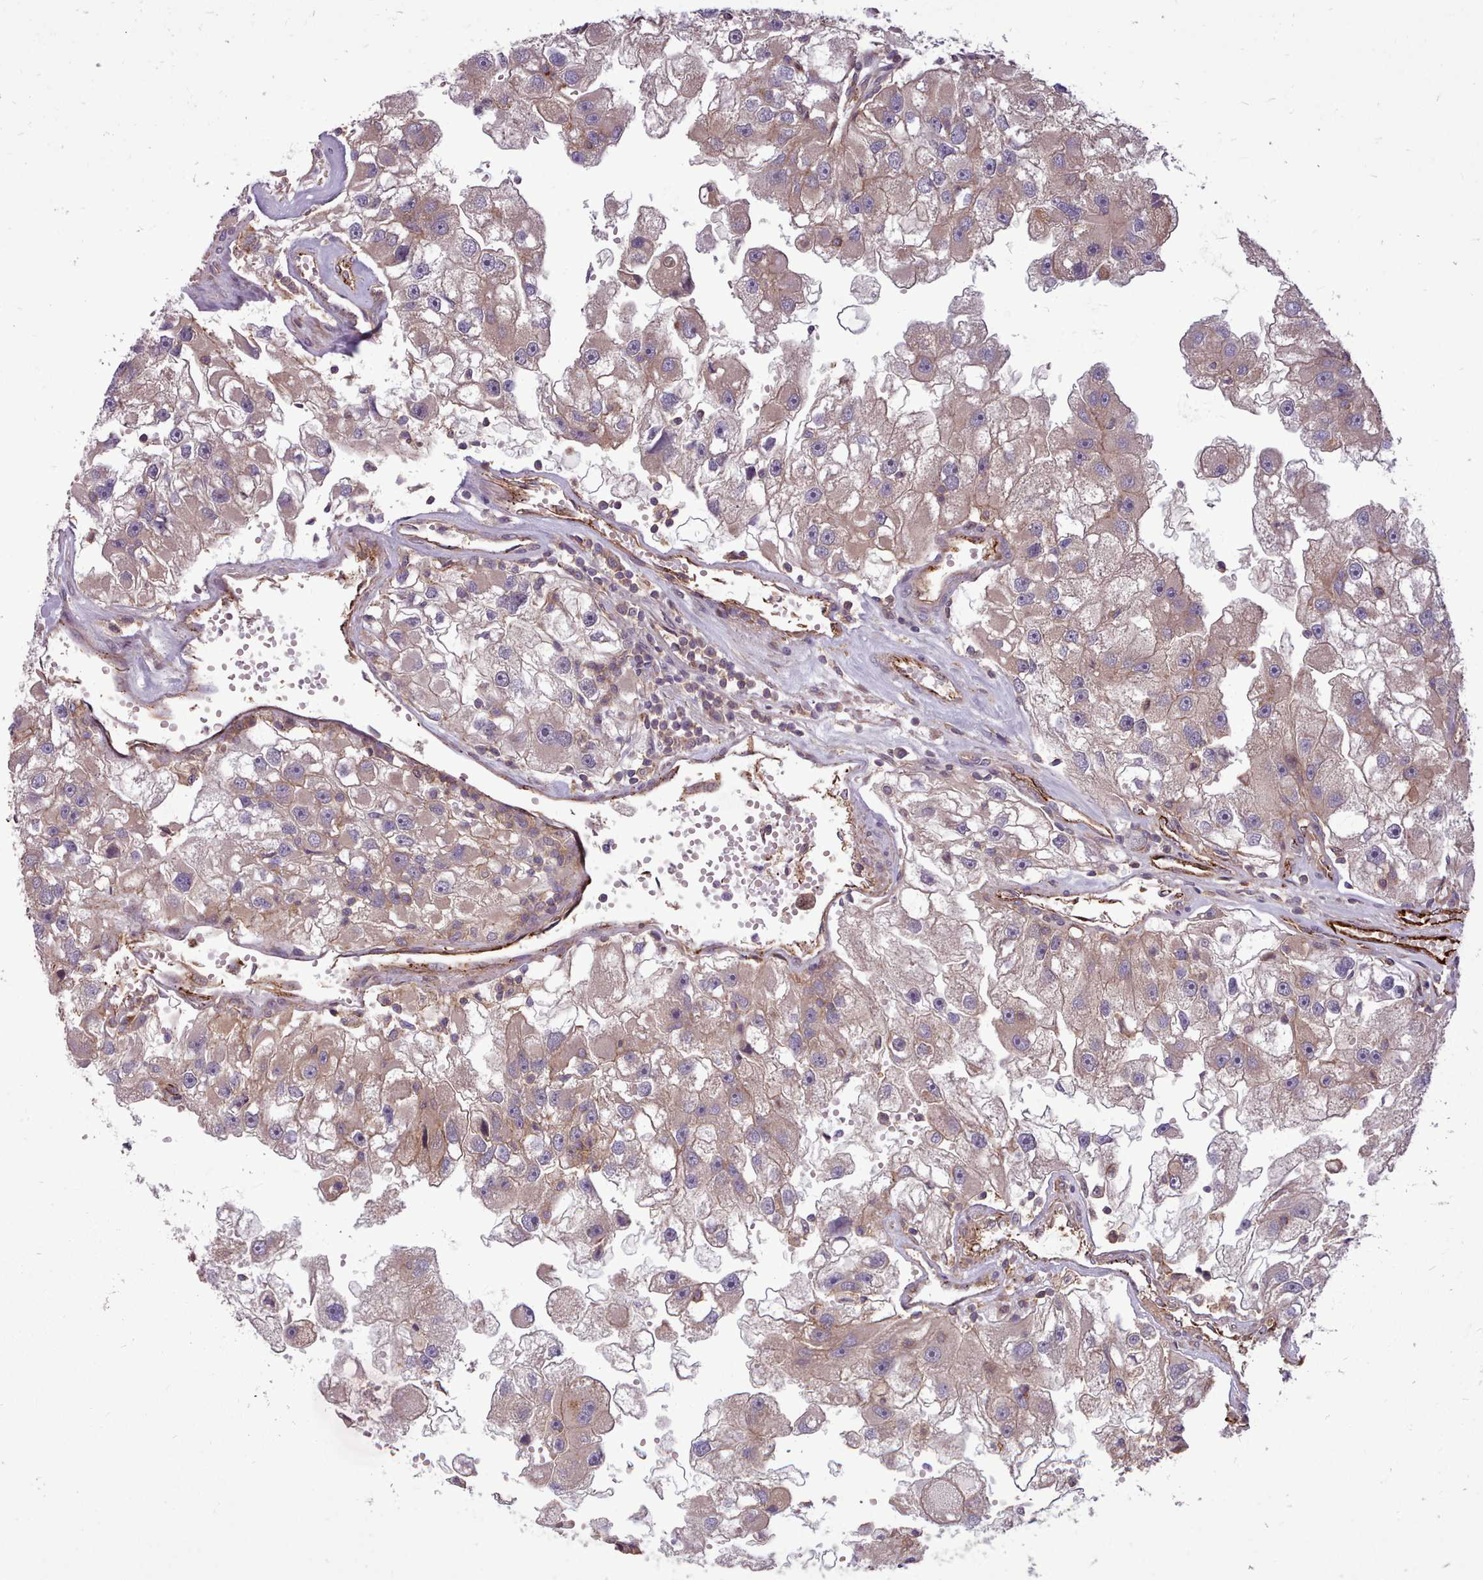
{"staining": {"intensity": "weak", "quantity": ">75%", "location": "cytoplasmic/membranous"}, "tissue": "renal cancer", "cell_type": "Tumor cells", "image_type": "cancer", "snomed": [{"axis": "morphology", "description": "Adenocarcinoma, NOS"}, {"axis": "topography", "description": "Kidney"}], "caption": "Immunohistochemical staining of renal cancer (adenocarcinoma) displays weak cytoplasmic/membranous protein staining in approximately >75% of tumor cells.", "gene": "STUB1", "patient": {"sex": "male", "age": 63}}